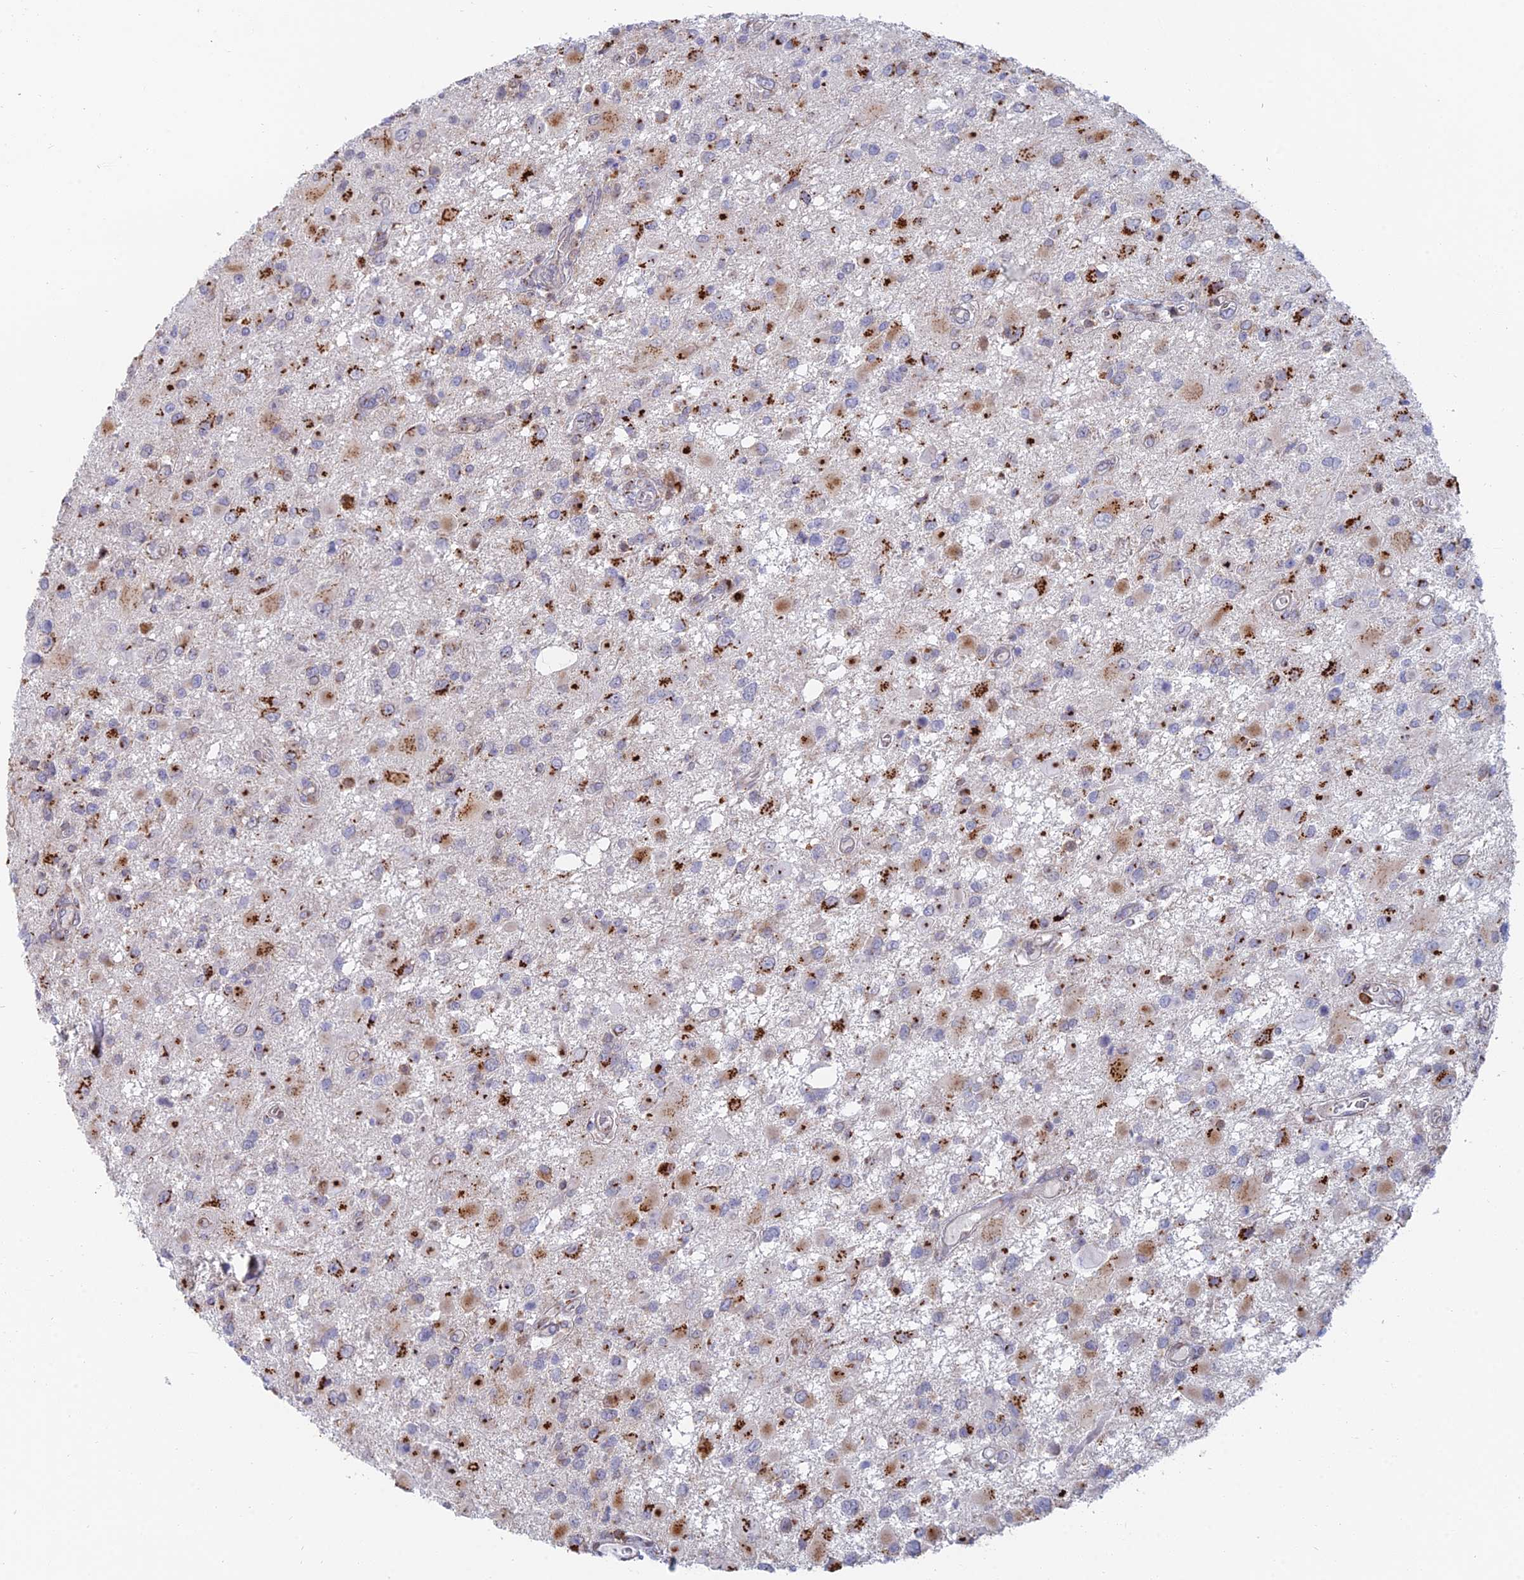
{"staining": {"intensity": "moderate", "quantity": ">75%", "location": "cytoplasmic/membranous"}, "tissue": "glioma", "cell_type": "Tumor cells", "image_type": "cancer", "snomed": [{"axis": "morphology", "description": "Glioma, malignant, High grade"}, {"axis": "topography", "description": "Brain"}], "caption": "Immunohistochemistry (IHC) image of neoplastic tissue: glioma stained using IHC demonstrates medium levels of moderate protein expression localized specifically in the cytoplasmic/membranous of tumor cells, appearing as a cytoplasmic/membranous brown color.", "gene": "HS2ST1", "patient": {"sex": "male", "age": 53}}